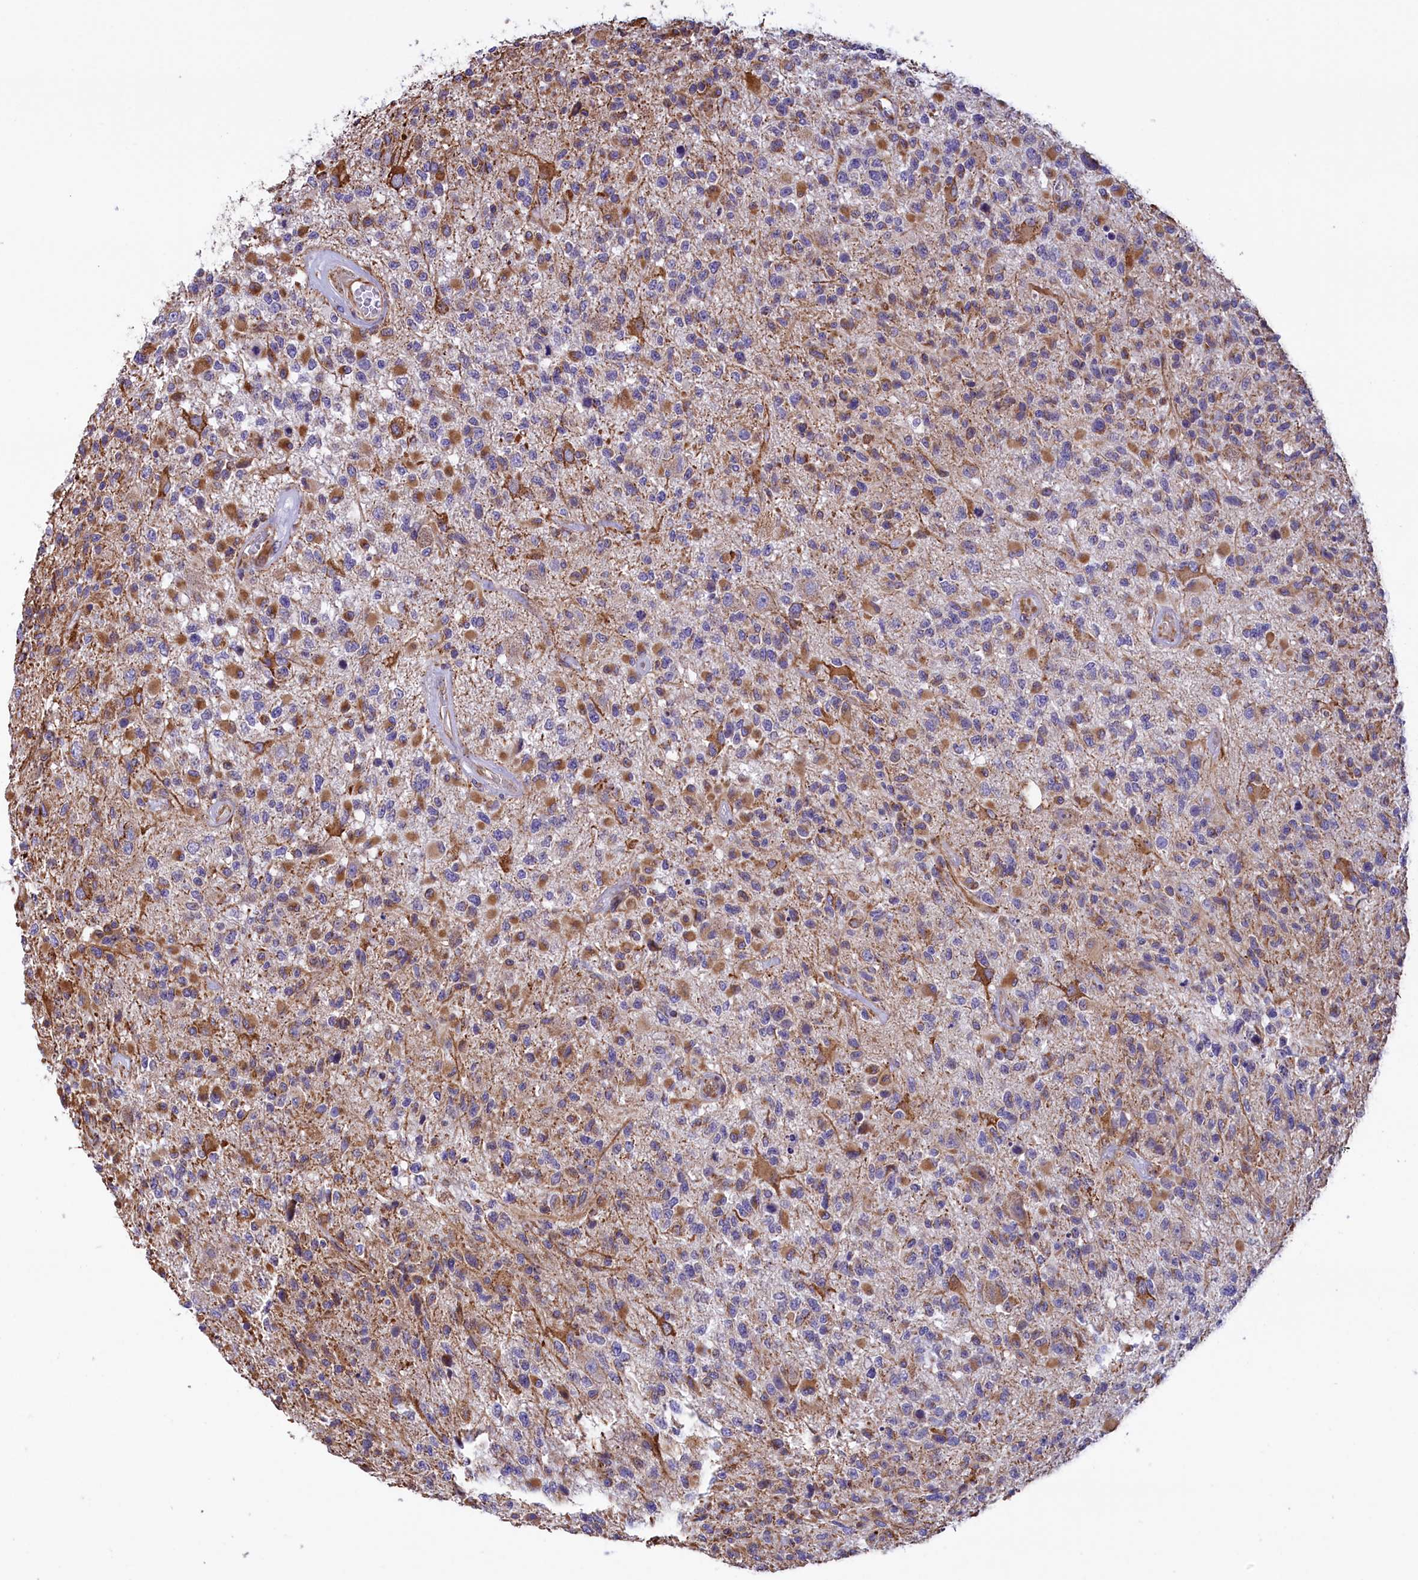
{"staining": {"intensity": "moderate", "quantity": "25%-75%", "location": "cytoplasmic/membranous"}, "tissue": "glioma", "cell_type": "Tumor cells", "image_type": "cancer", "snomed": [{"axis": "morphology", "description": "Glioma, malignant, High grade"}, {"axis": "morphology", "description": "Glioblastoma, NOS"}, {"axis": "topography", "description": "Brain"}], "caption": "This image shows IHC staining of human glioma, with medium moderate cytoplasmic/membranous expression in about 25%-75% of tumor cells.", "gene": "GATB", "patient": {"sex": "male", "age": 60}}